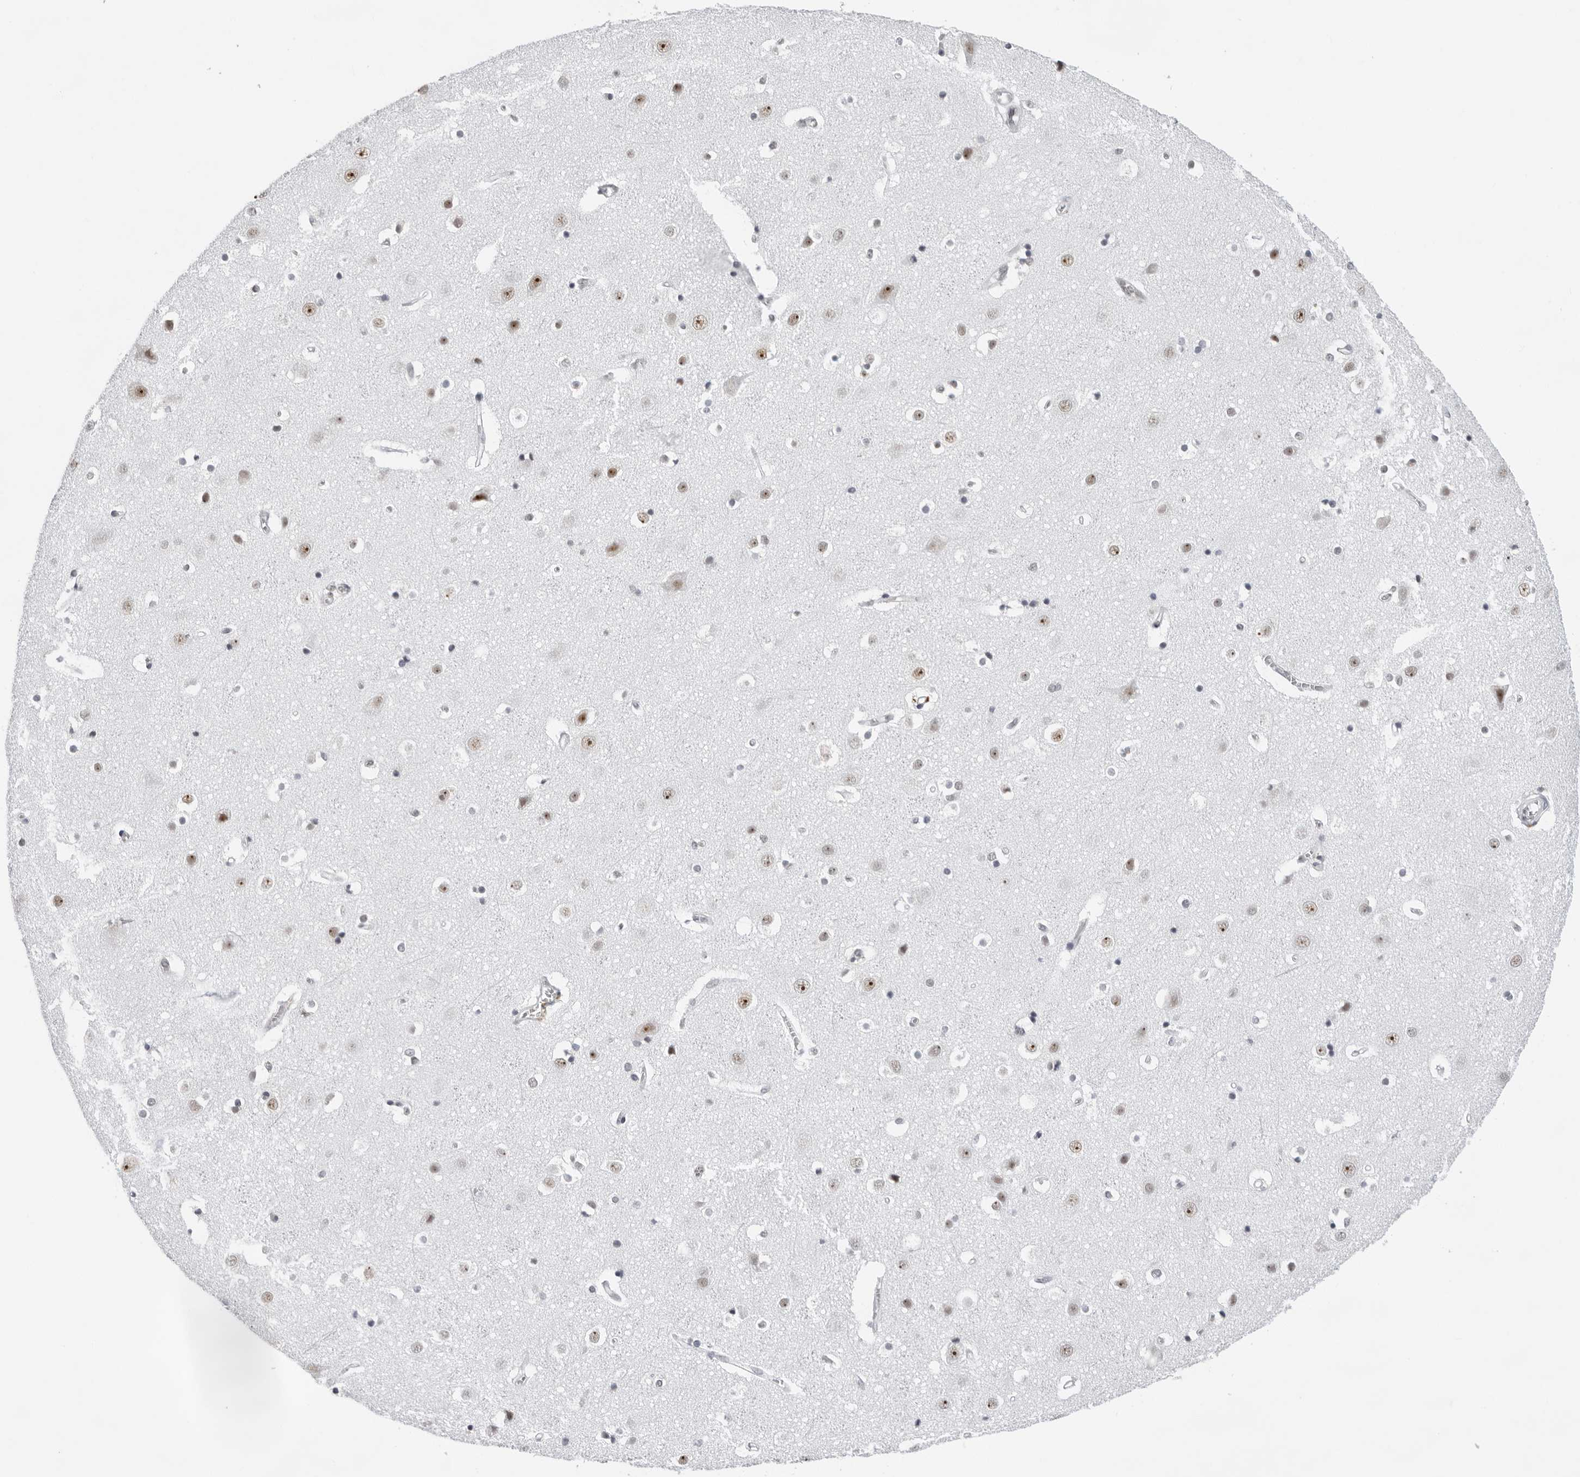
{"staining": {"intensity": "negative", "quantity": "none", "location": "none"}, "tissue": "cerebral cortex", "cell_type": "Endothelial cells", "image_type": "normal", "snomed": [{"axis": "morphology", "description": "Normal tissue, NOS"}, {"axis": "topography", "description": "Cerebral cortex"}], "caption": "The image exhibits no significant positivity in endothelial cells of cerebral cortex.", "gene": "USP1", "patient": {"sex": "male", "age": 54}}